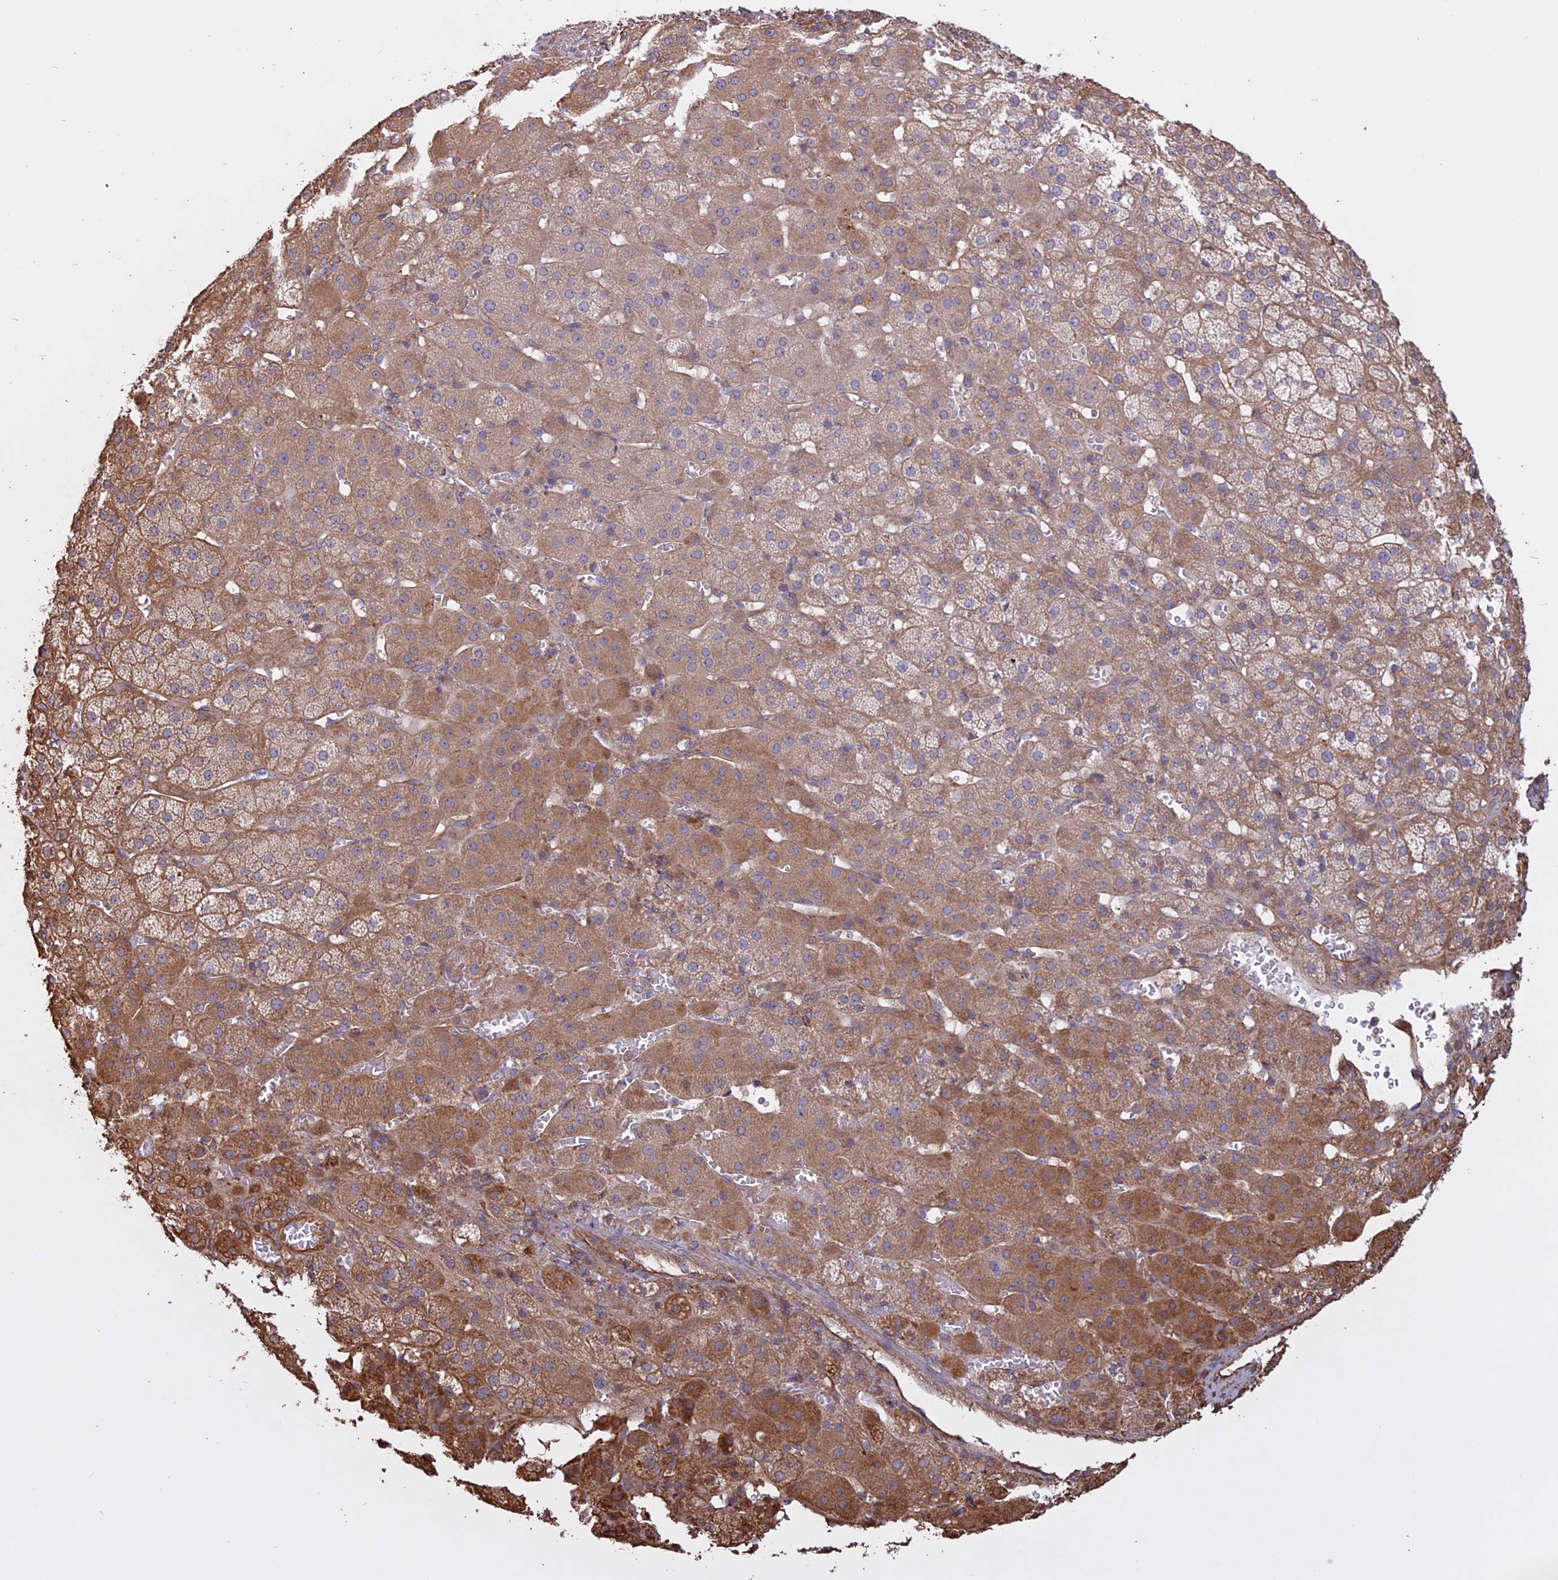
{"staining": {"intensity": "moderate", "quantity": "25%-75%", "location": "cytoplasmic/membranous"}, "tissue": "adrenal gland", "cell_type": "Glandular cells", "image_type": "normal", "snomed": [{"axis": "morphology", "description": "Normal tissue, NOS"}, {"axis": "topography", "description": "Adrenal gland"}], "caption": "Unremarkable adrenal gland was stained to show a protein in brown. There is medium levels of moderate cytoplasmic/membranous expression in approximately 25%-75% of glandular cells. (DAB IHC, brown staining for protein, blue staining for nuclei).", "gene": "CCDC148", "patient": {"sex": "female", "age": 57}}